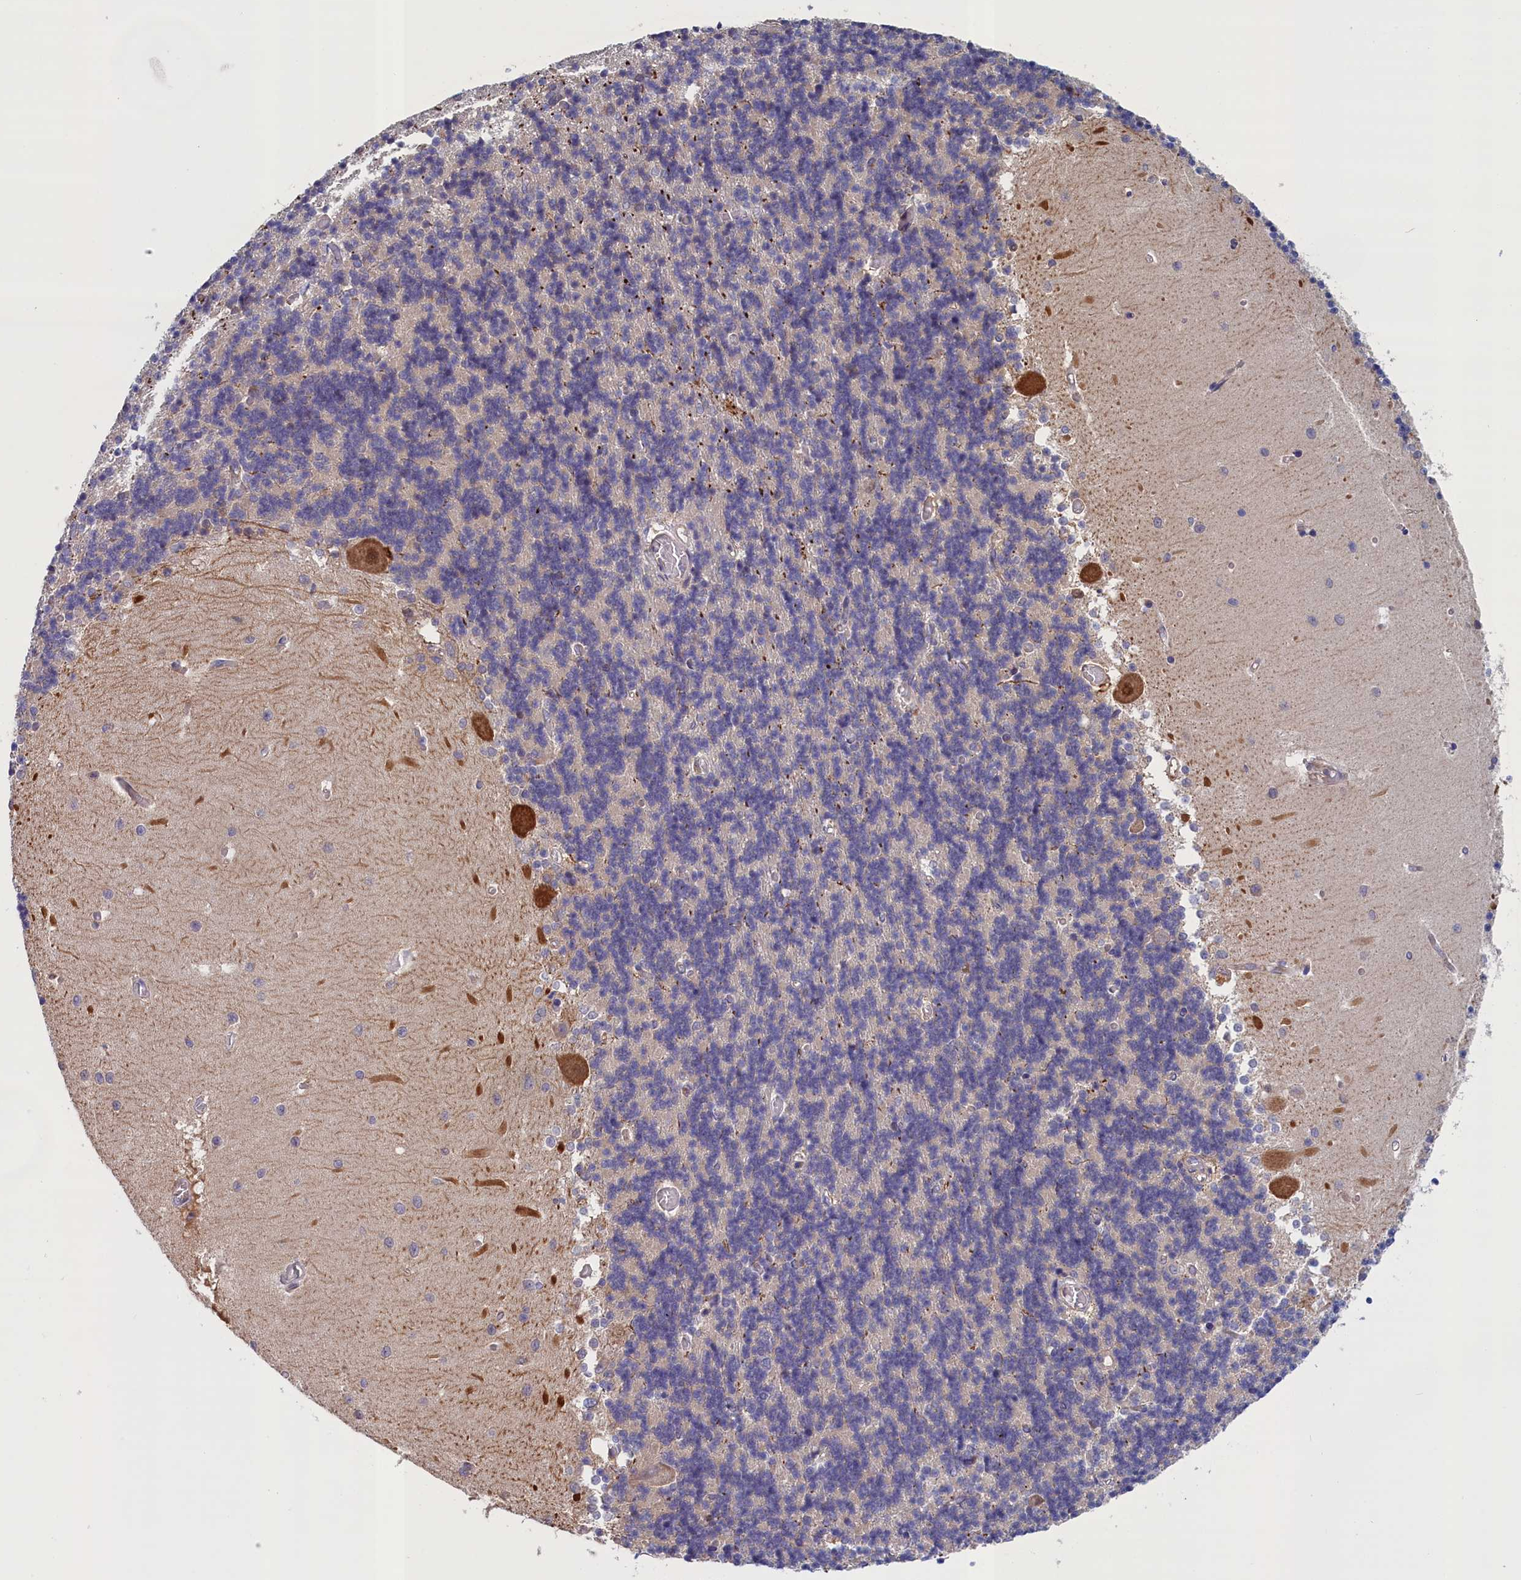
{"staining": {"intensity": "negative", "quantity": "none", "location": "none"}, "tissue": "cerebellum", "cell_type": "Cells in granular layer", "image_type": "normal", "snomed": [{"axis": "morphology", "description": "Normal tissue, NOS"}, {"axis": "topography", "description": "Cerebellum"}], "caption": "Cerebellum was stained to show a protein in brown. There is no significant staining in cells in granular layer. (DAB (3,3'-diaminobenzidine) immunohistochemistry (IHC), high magnification).", "gene": "ANKRD2", "patient": {"sex": "male", "age": 37}}